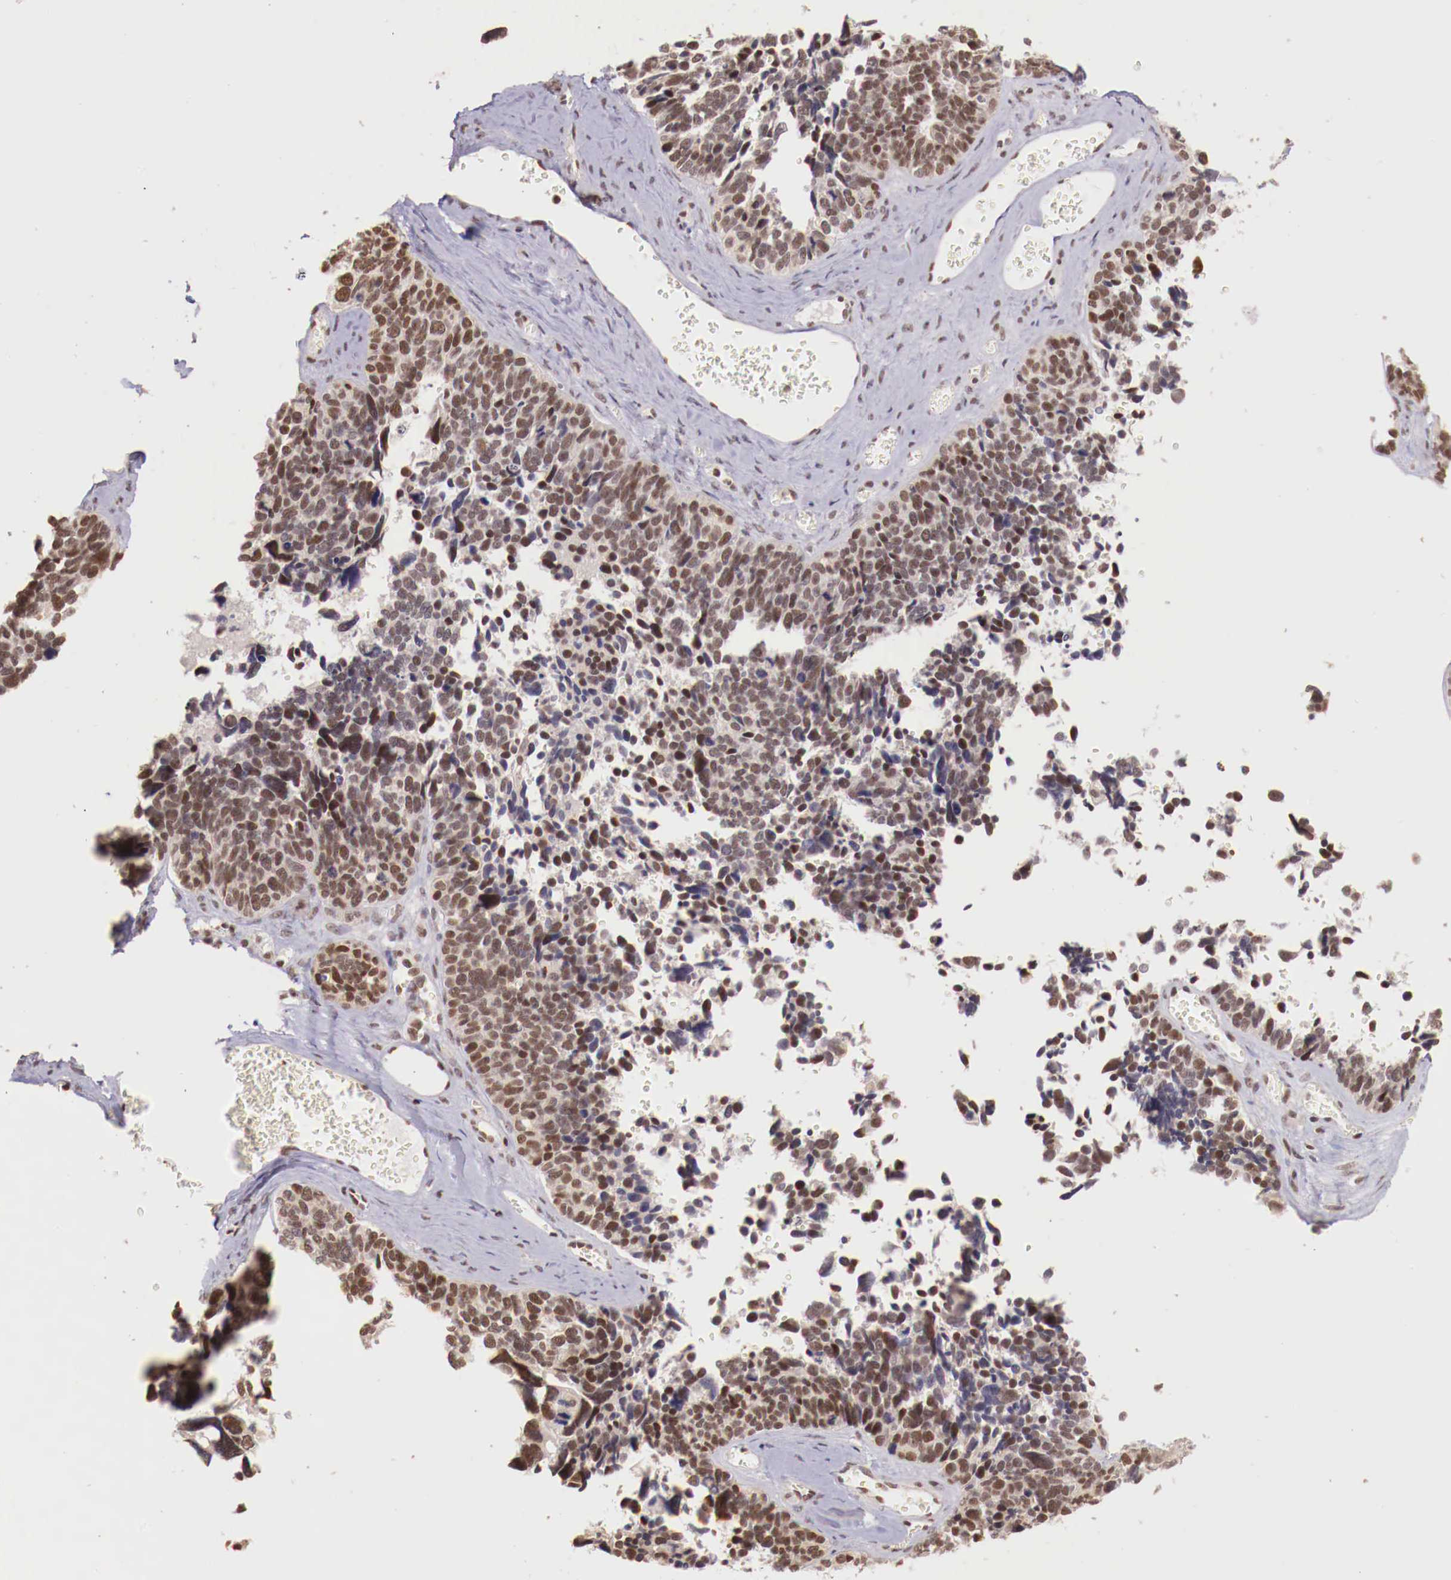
{"staining": {"intensity": "moderate", "quantity": ">75%", "location": "cytoplasmic/membranous"}, "tissue": "ovarian cancer", "cell_type": "Tumor cells", "image_type": "cancer", "snomed": [{"axis": "morphology", "description": "Cystadenocarcinoma, serous, NOS"}, {"axis": "topography", "description": "Ovary"}], "caption": "The photomicrograph demonstrates immunohistochemical staining of ovarian serous cystadenocarcinoma. There is moderate cytoplasmic/membranous staining is seen in approximately >75% of tumor cells.", "gene": "SP1", "patient": {"sex": "female", "age": 77}}